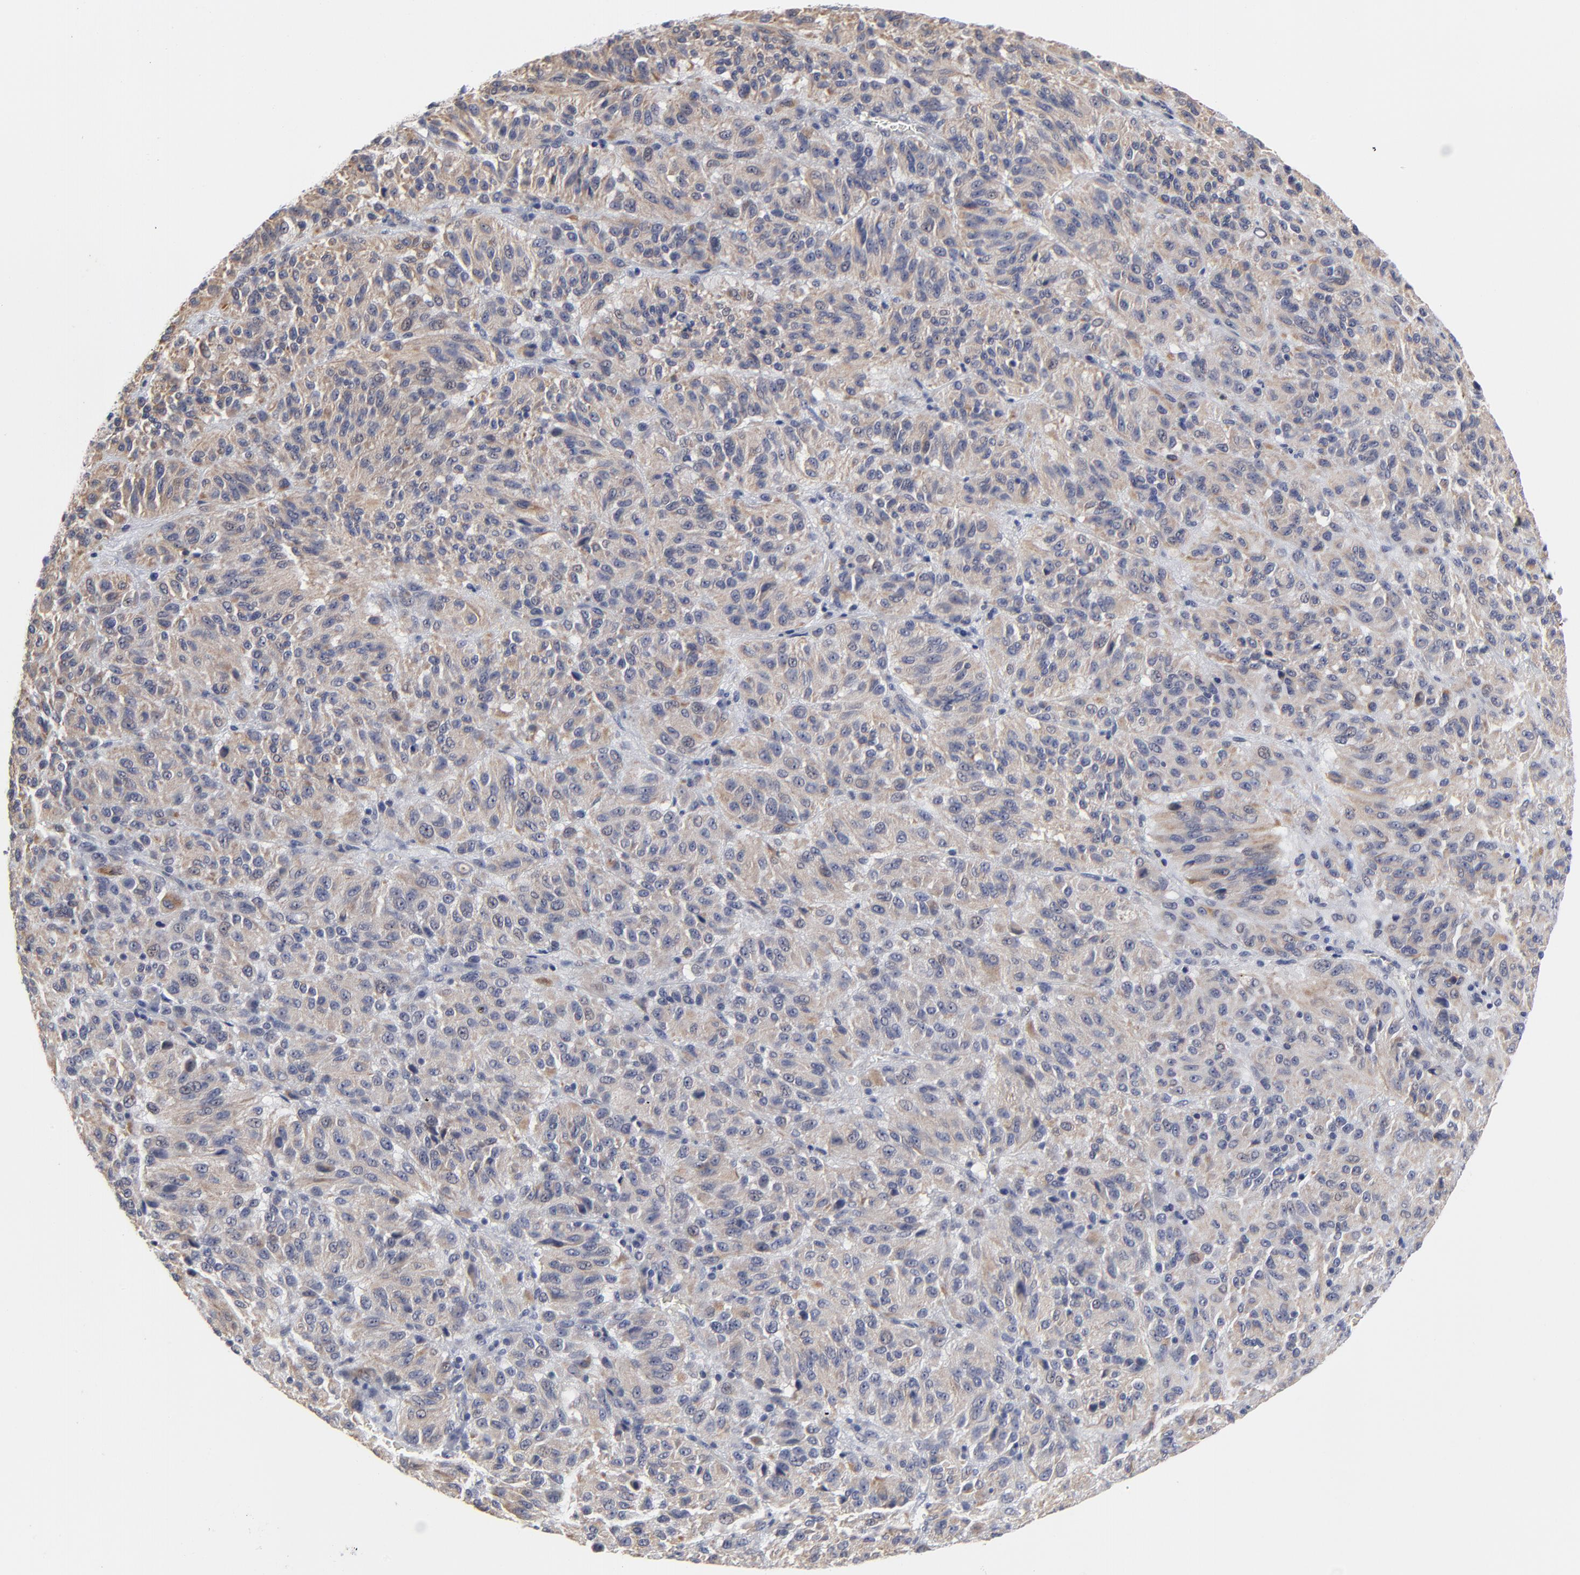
{"staining": {"intensity": "moderate", "quantity": "25%-75%", "location": "cytoplasmic/membranous"}, "tissue": "melanoma", "cell_type": "Tumor cells", "image_type": "cancer", "snomed": [{"axis": "morphology", "description": "Malignant melanoma, Metastatic site"}, {"axis": "topography", "description": "Lung"}], "caption": "IHC histopathology image of neoplastic tissue: human malignant melanoma (metastatic site) stained using immunohistochemistry (IHC) demonstrates medium levels of moderate protein expression localized specifically in the cytoplasmic/membranous of tumor cells, appearing as a cytoplasmic/membranous brown color.", "gene": "MAGEA10", "patient": {"sex": "male", "age": 64}}